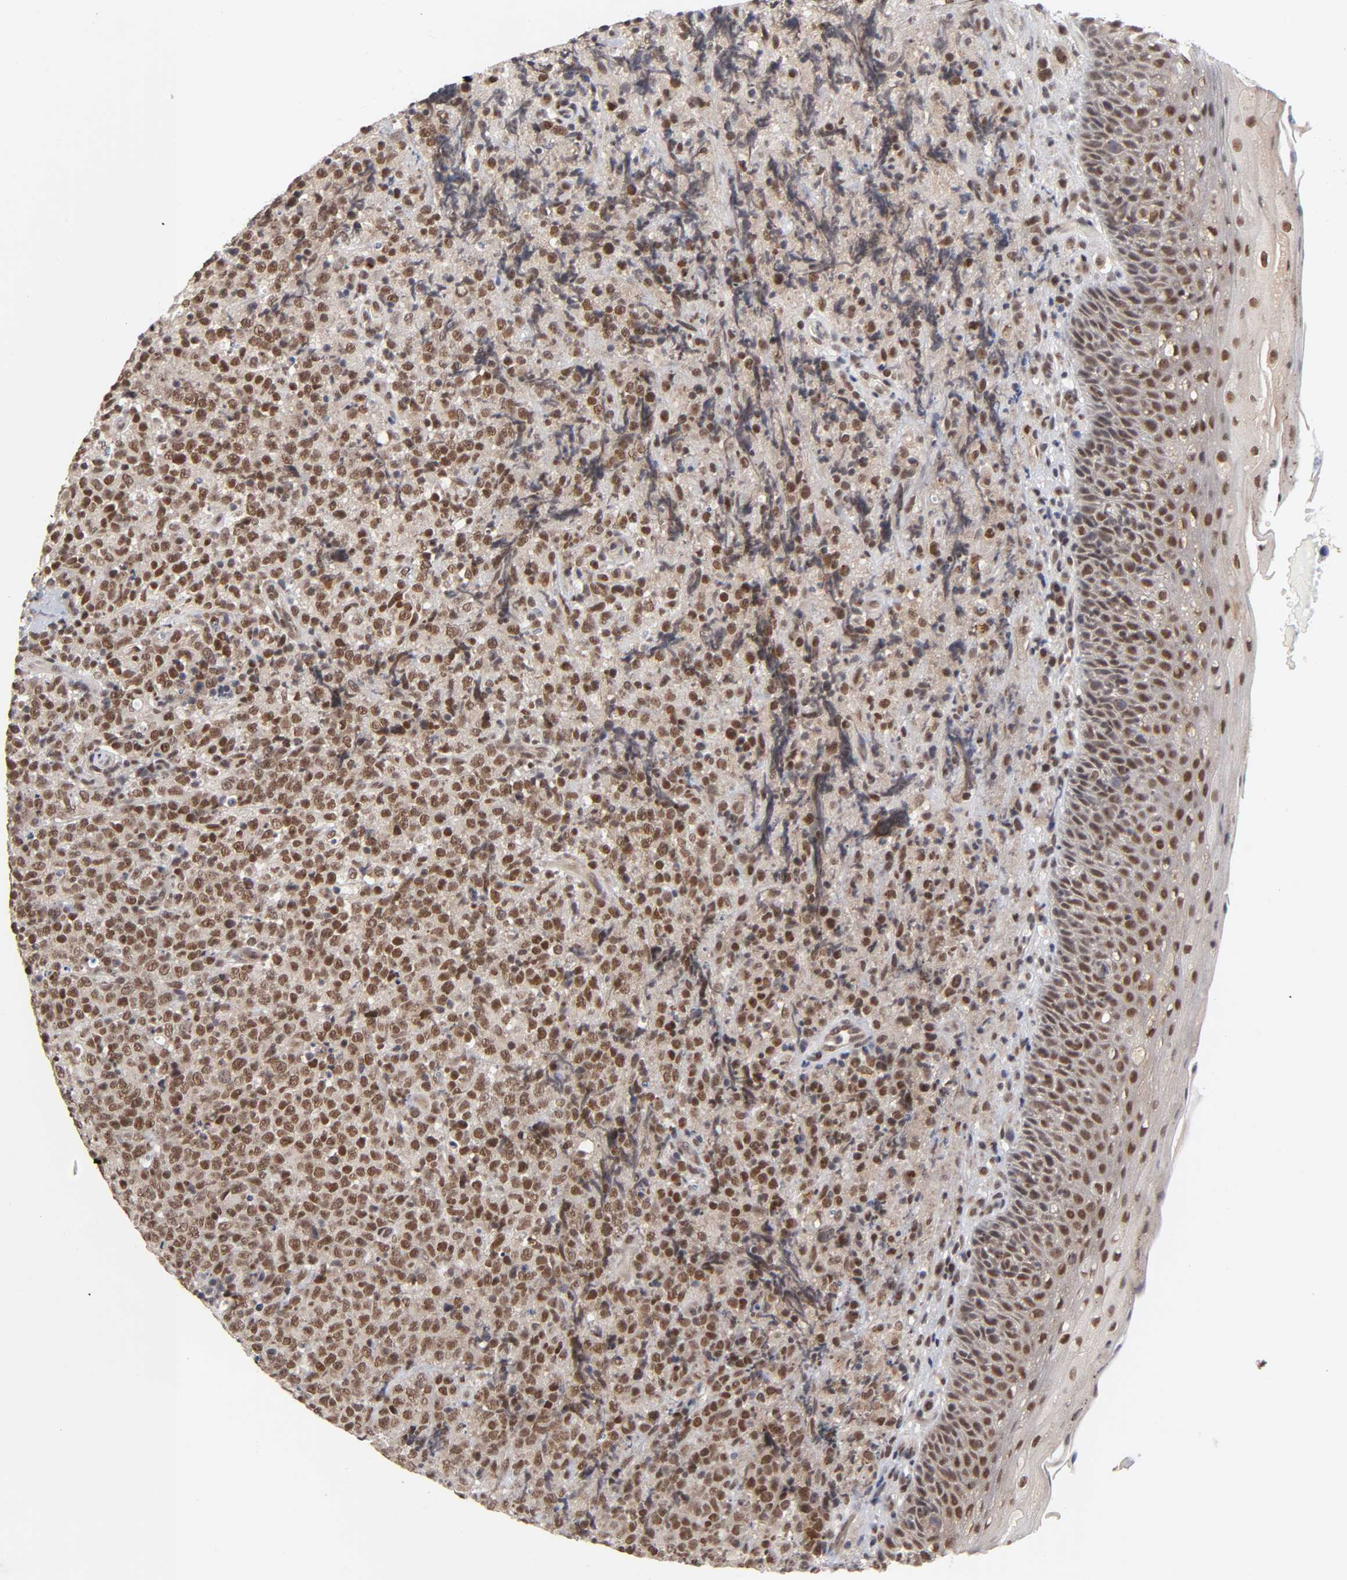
{"staining": {"intensity": "strong", "quantity": ">75%", "location": "nuclear"}, "tissue": "lymphoma", "cell_type": "Tumor cells", "image_type": "cancer", "snomed": [{"axis": "morphology", "description": "Malignant lymphoma, non-Hodgkin's type, High grade"}, {"axis": "topography", "description": "Tonsil"}], "caption": "IHC histopathology image of high-grade malignant lymphoma, non-Hodgkin's type stained for a protein (brown), which reveals high levels of strong nuclear expression in approximately >75% of tumor cells.", "gene": "EP300", "patient": {"sex": "female", "age": 36}}